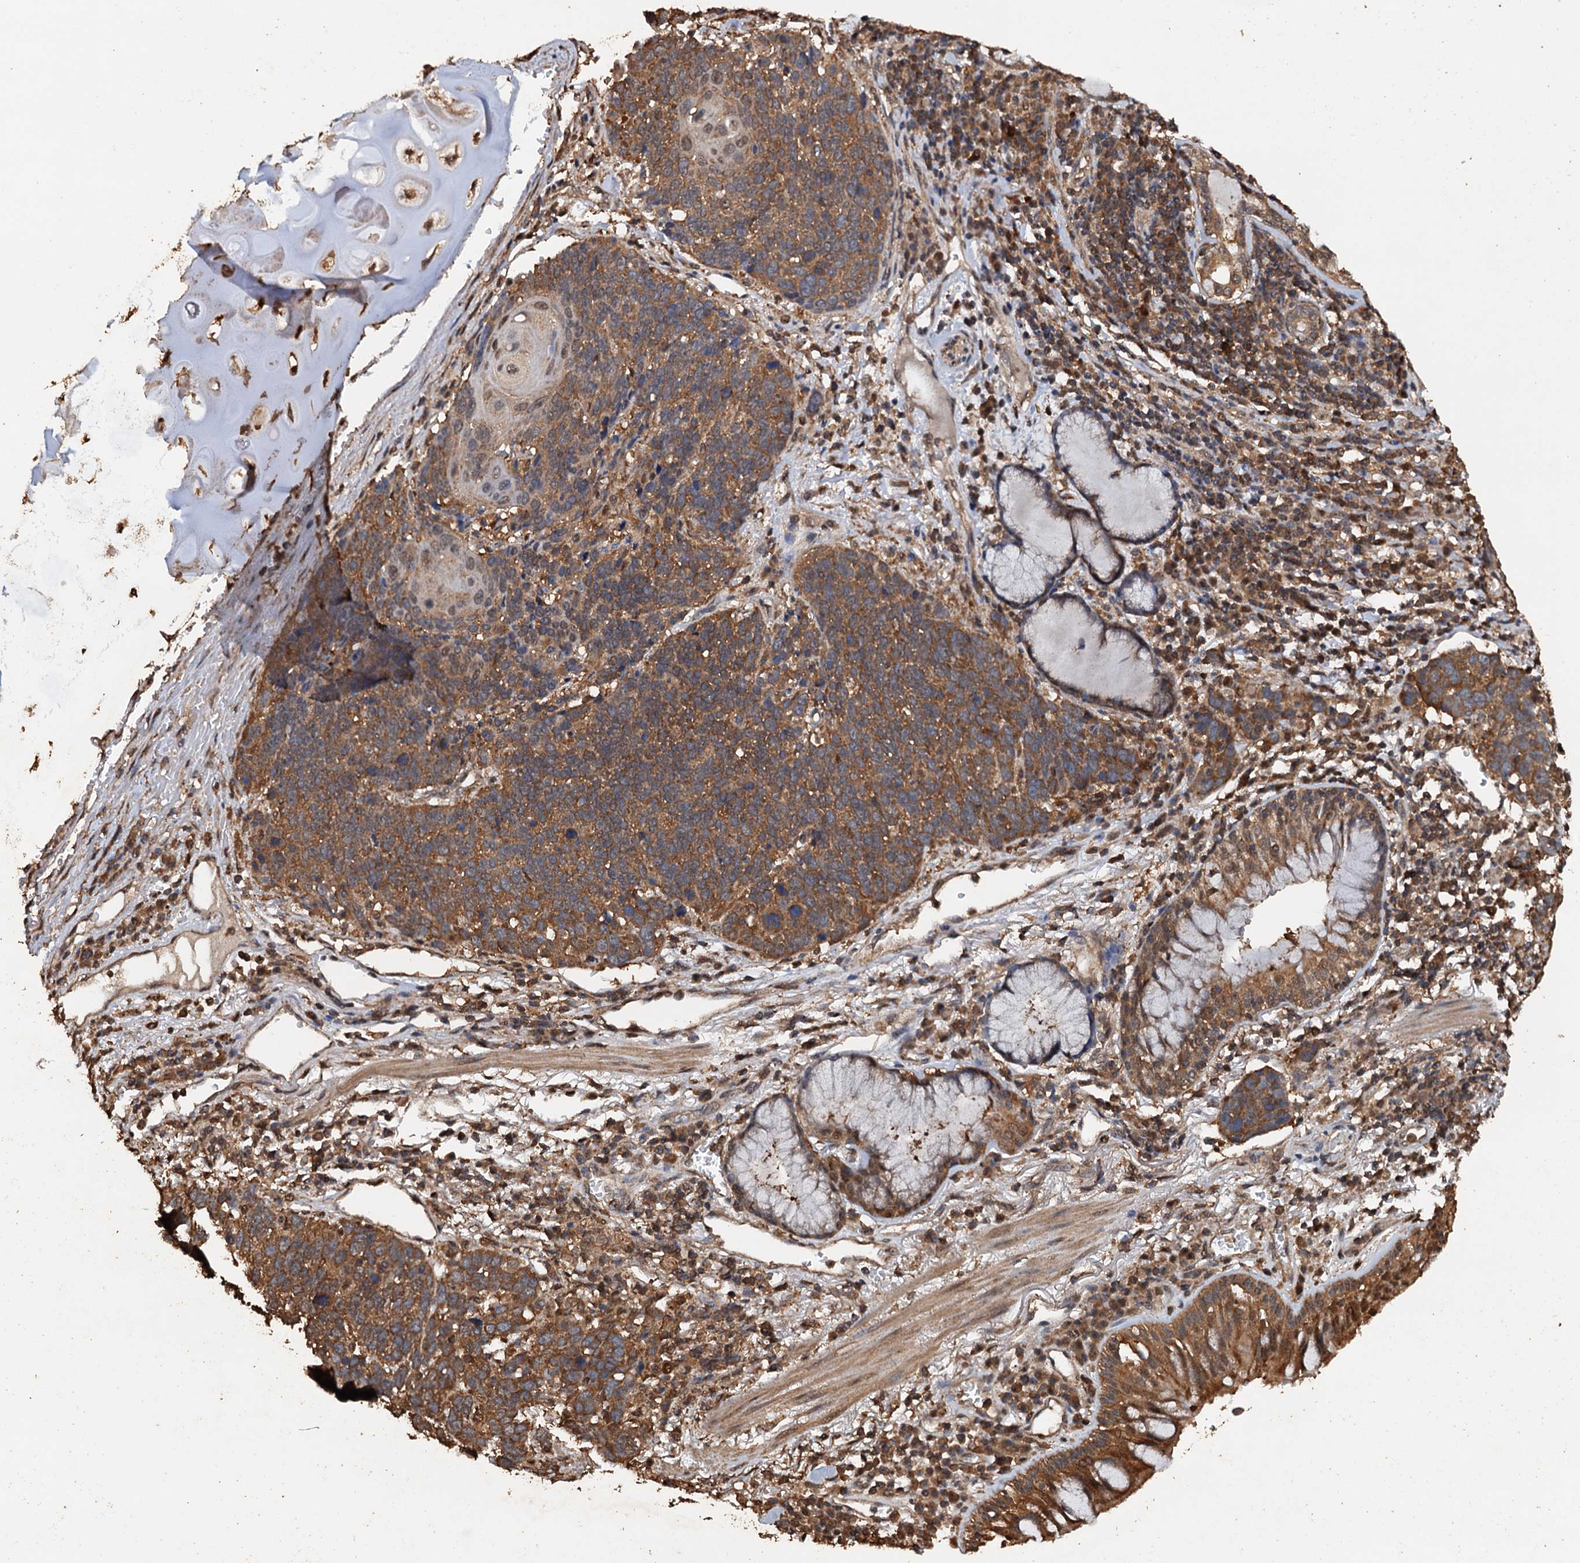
{"staining": {"intensity": "moderate", "quantity": ">75%", "location": "cytoplasmic/membranous"}, "tissue": "lung cancer", "cell_type": "Tumor cells", "image_type": "cancer", "snomed": [{"axis": "morphology", "description": "Squamous cell carcinoma, NOS"}, {"axis": "topography", "description": "Lung"}], "caption": "Moderate cytoplasmic/membranous positivity is seen in about >75% of tumor cells in squamous cell carcinoma (lung).", "gene": "PSMD9", "patient": {"sex": "male", "age": 66}}